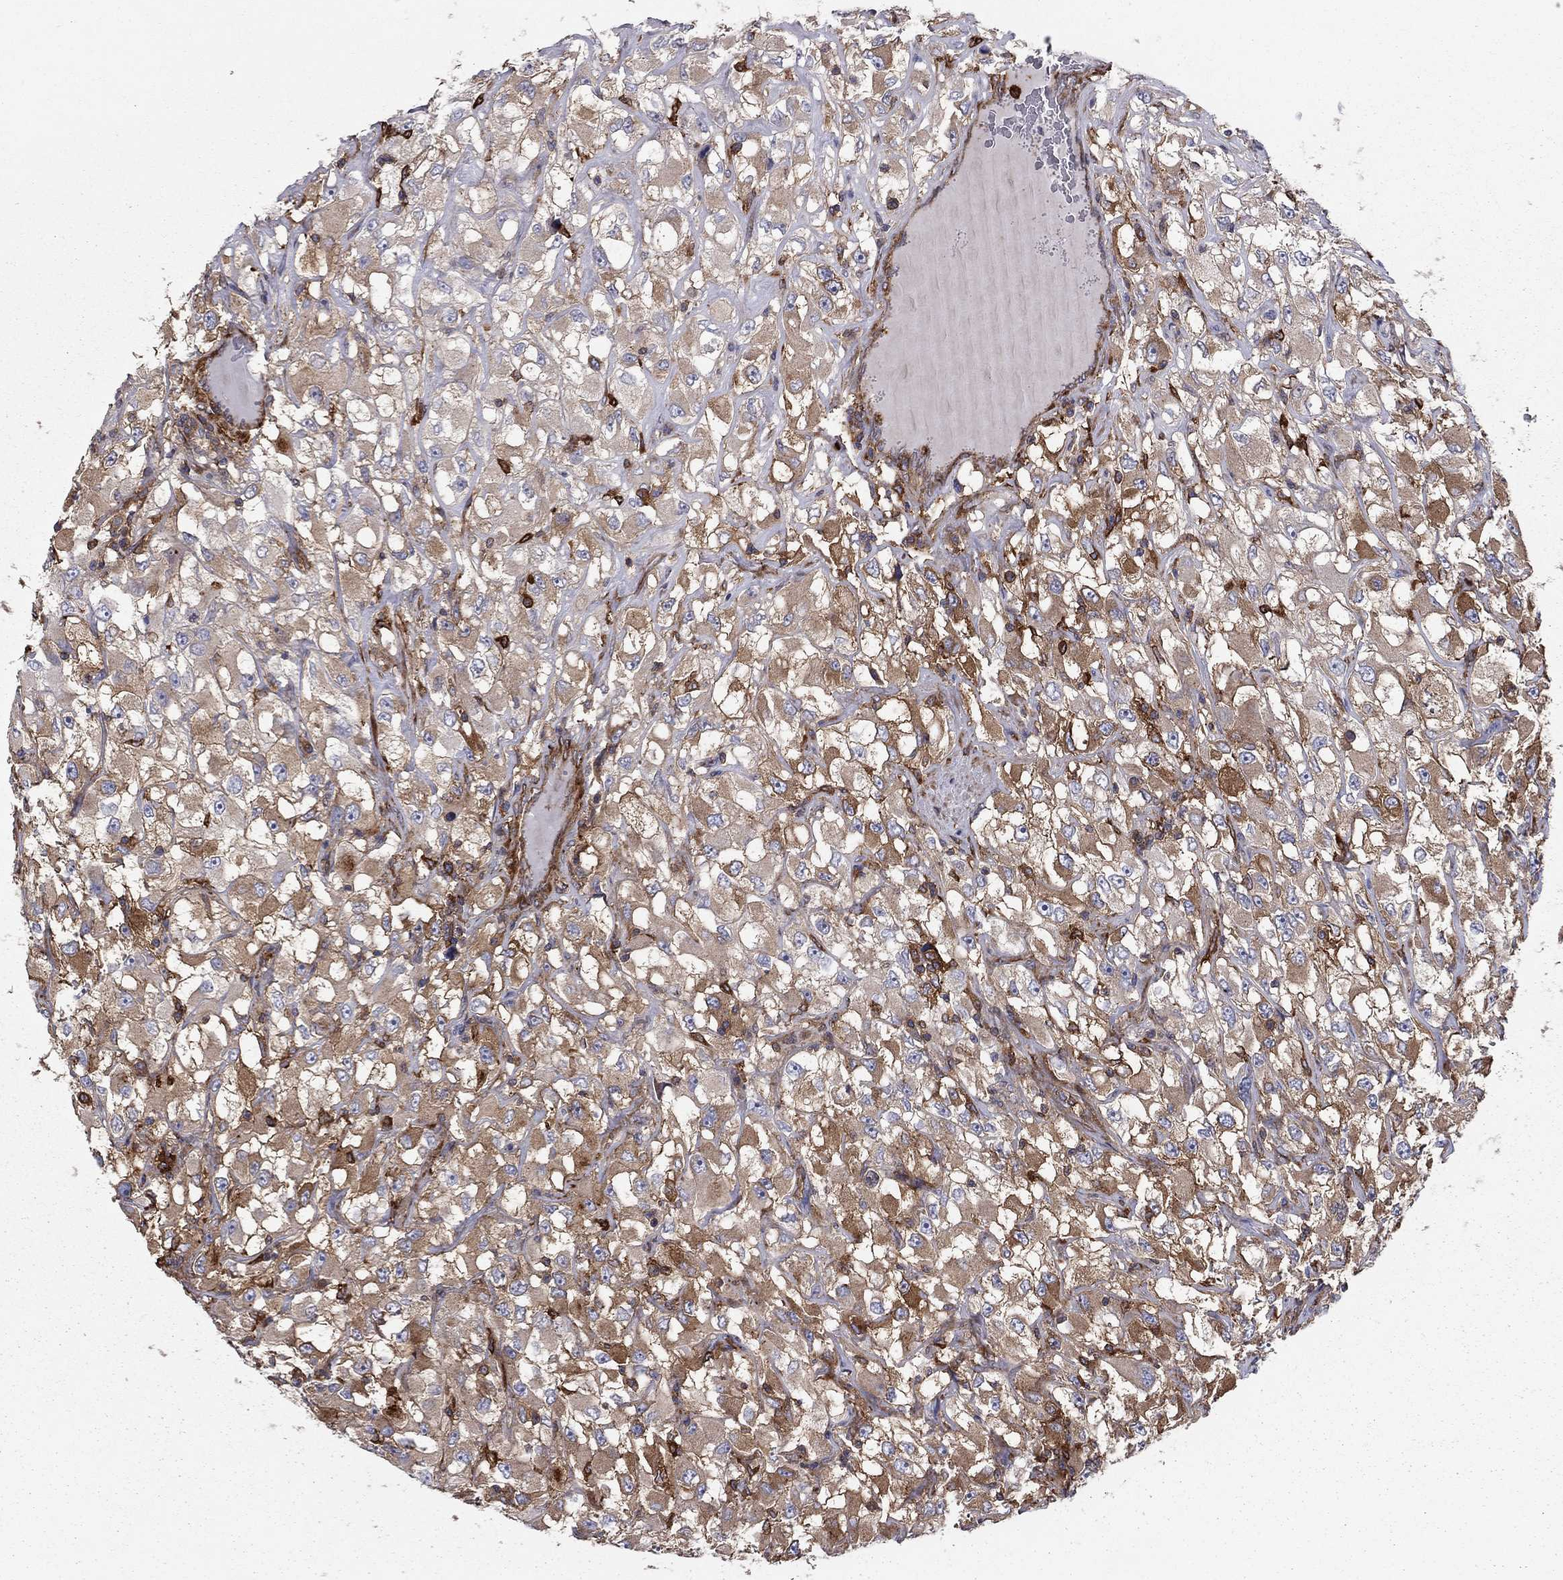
{"staining": {"intensity": "moderate", "quantity": "25%-75%", "location": "cytoplasmic/membranous"}, "tissue": "renal cancer", "cell_type": "Tumor cells", "image_type": "cancer", "snomed": [{"axis": "morphology", "description": "Adenocarcinoma, NOS"}, {"axis": "topography", "description": "Kidney"}], "caption": "A histopathology image of human renal cancer (adenocarcinoma) stained for a protein demonstrates moderate cytoplasmic/membranous brown staining in tumor cells.", "gene": "EHBP1L1", "patient": {"sex": "female", "age": 52}}